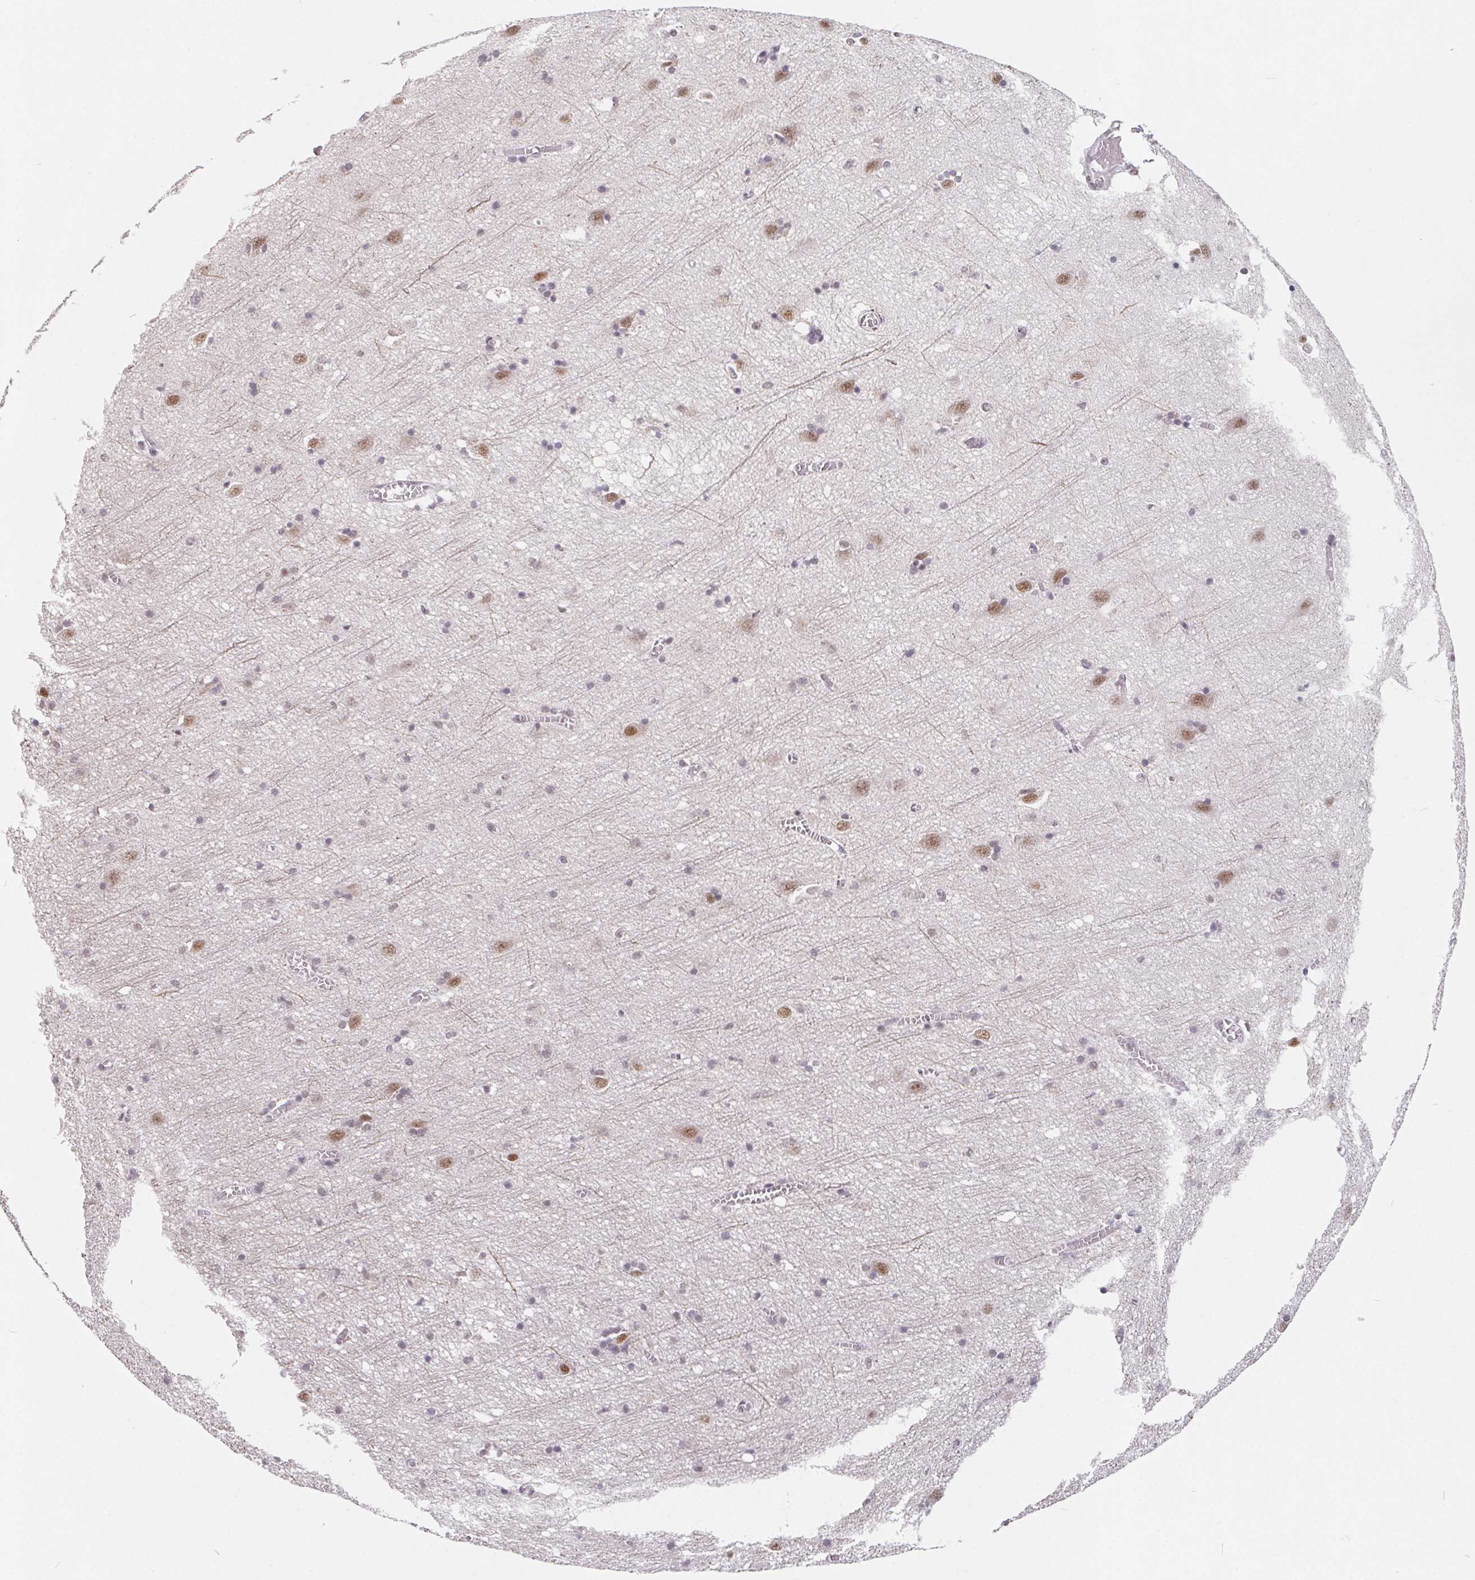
{"staining": {"intensity": "weak", "quantity": "25%-75%", "location": "nuclear"}, "tissue": "cerebral cortex", "cell_type": "Endothelial cells", "image_type": "normal", "snomed": [{"axis": "morphology", "description": "Normal tissue, NOS"}, {"axis": "topography", "description": "Cerebral cortex"}], "caption": "Immunohistochemistry (IHC) histopathology image of normal cerebral cortex: human cerebral cortex stained using immunohistochemistry (IHC) displays low levels of weak protein expression localized specifically in the nuclear of endothelial cells, appearing as a nuclear brown color.", "gene": "TCERG1", "patient": {"sex": "male", "age": 70}}